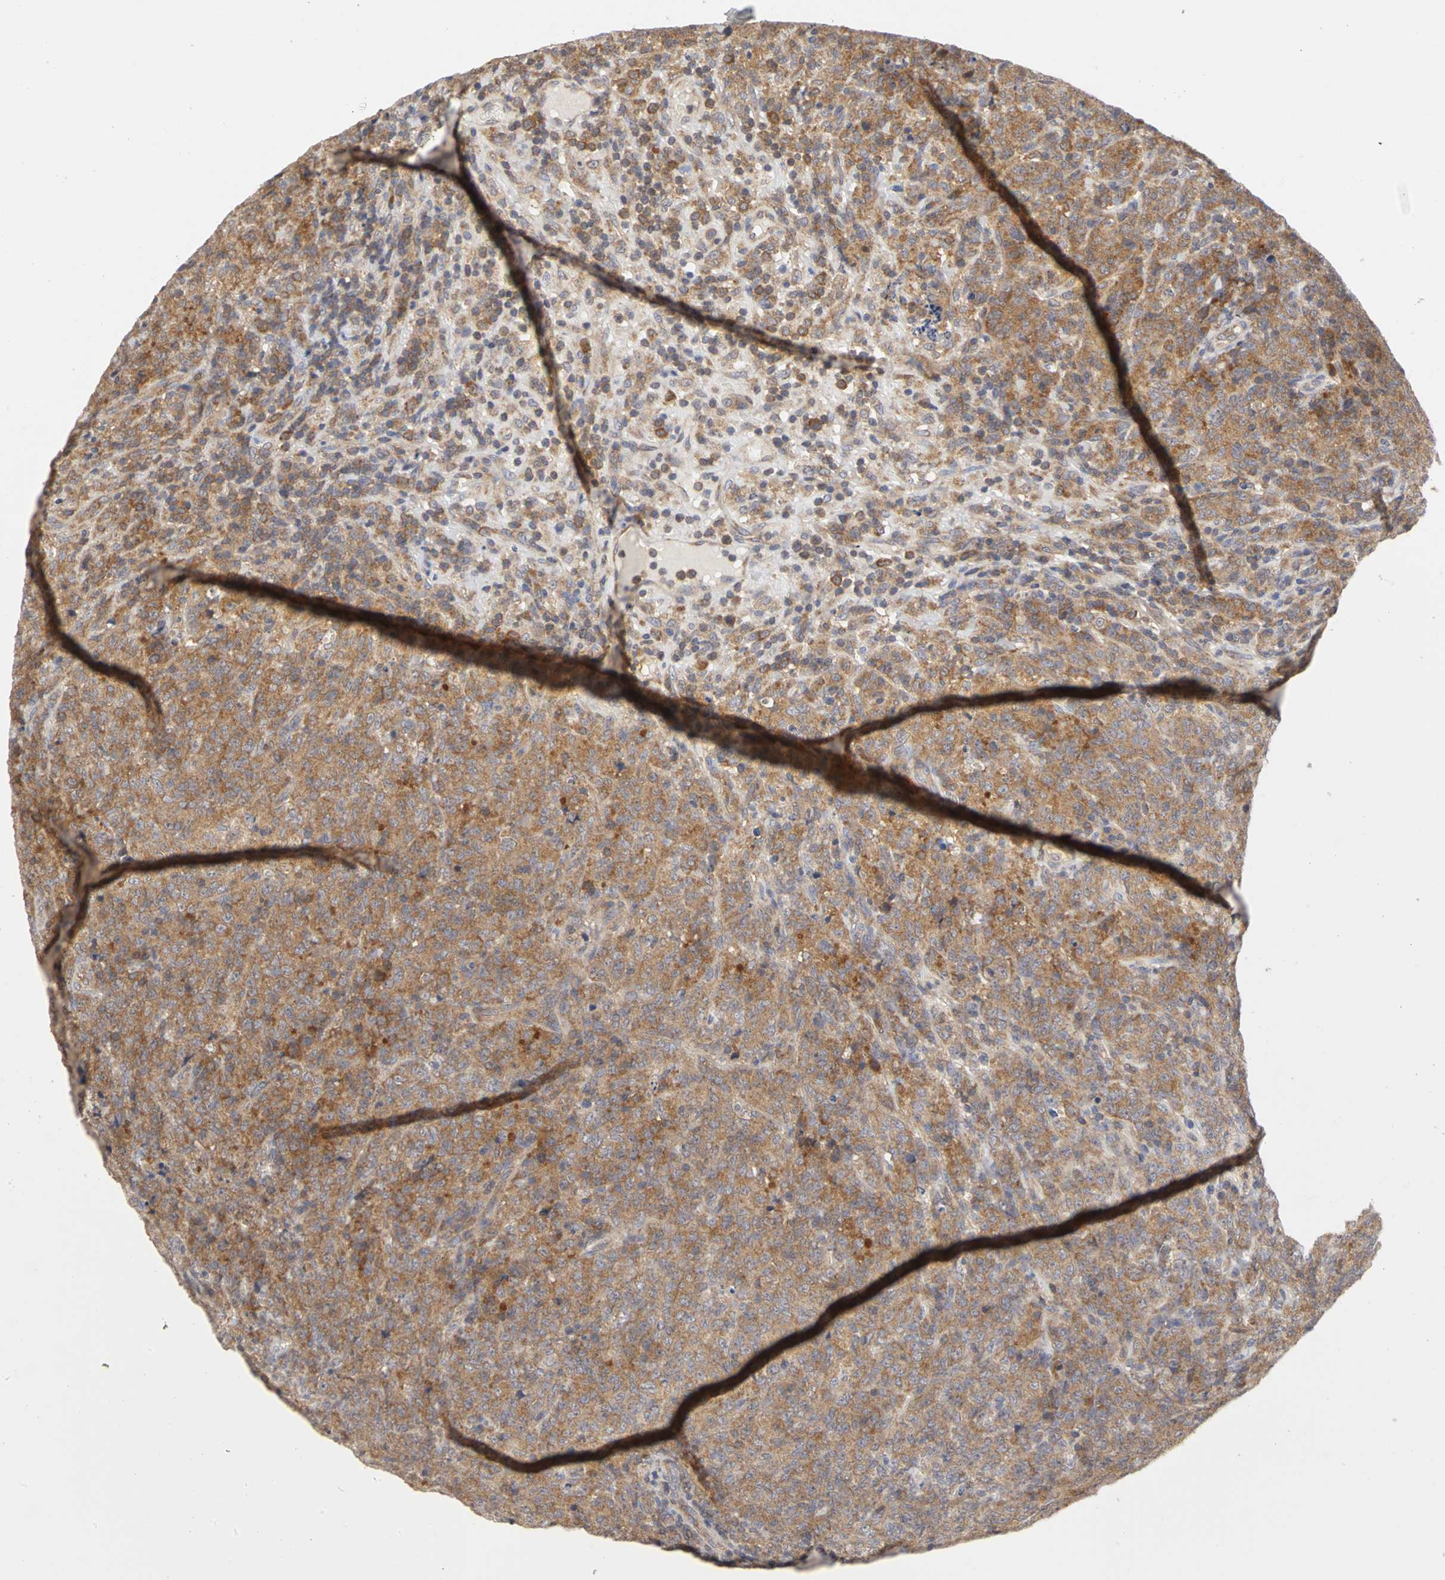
{"staining": {"intensity": "moderate", "quantity": "25%-75%", "location": "cytoplasmic/membranous"}, "tissue": "lymphoma", "cell_type": "Tumor cells", "image_type": "cancer", "snomed": [{"axis": "morphology", "description": "Malignant lymphoma, non-Hodgkin's type, High grade"}, {"axis": "topography", "description": "Tonsil"}], "caption": "A micrograph showing moderate cytoplasmic/membranous staining in about 25%-75% of tumor cells in malignant lymphoma, non-Hodgkin's type (high-grade), as visualized by brown immunohistochemical staining.", "gene": "IRAK1", "patient": {"sex": "female", "age": 36}}